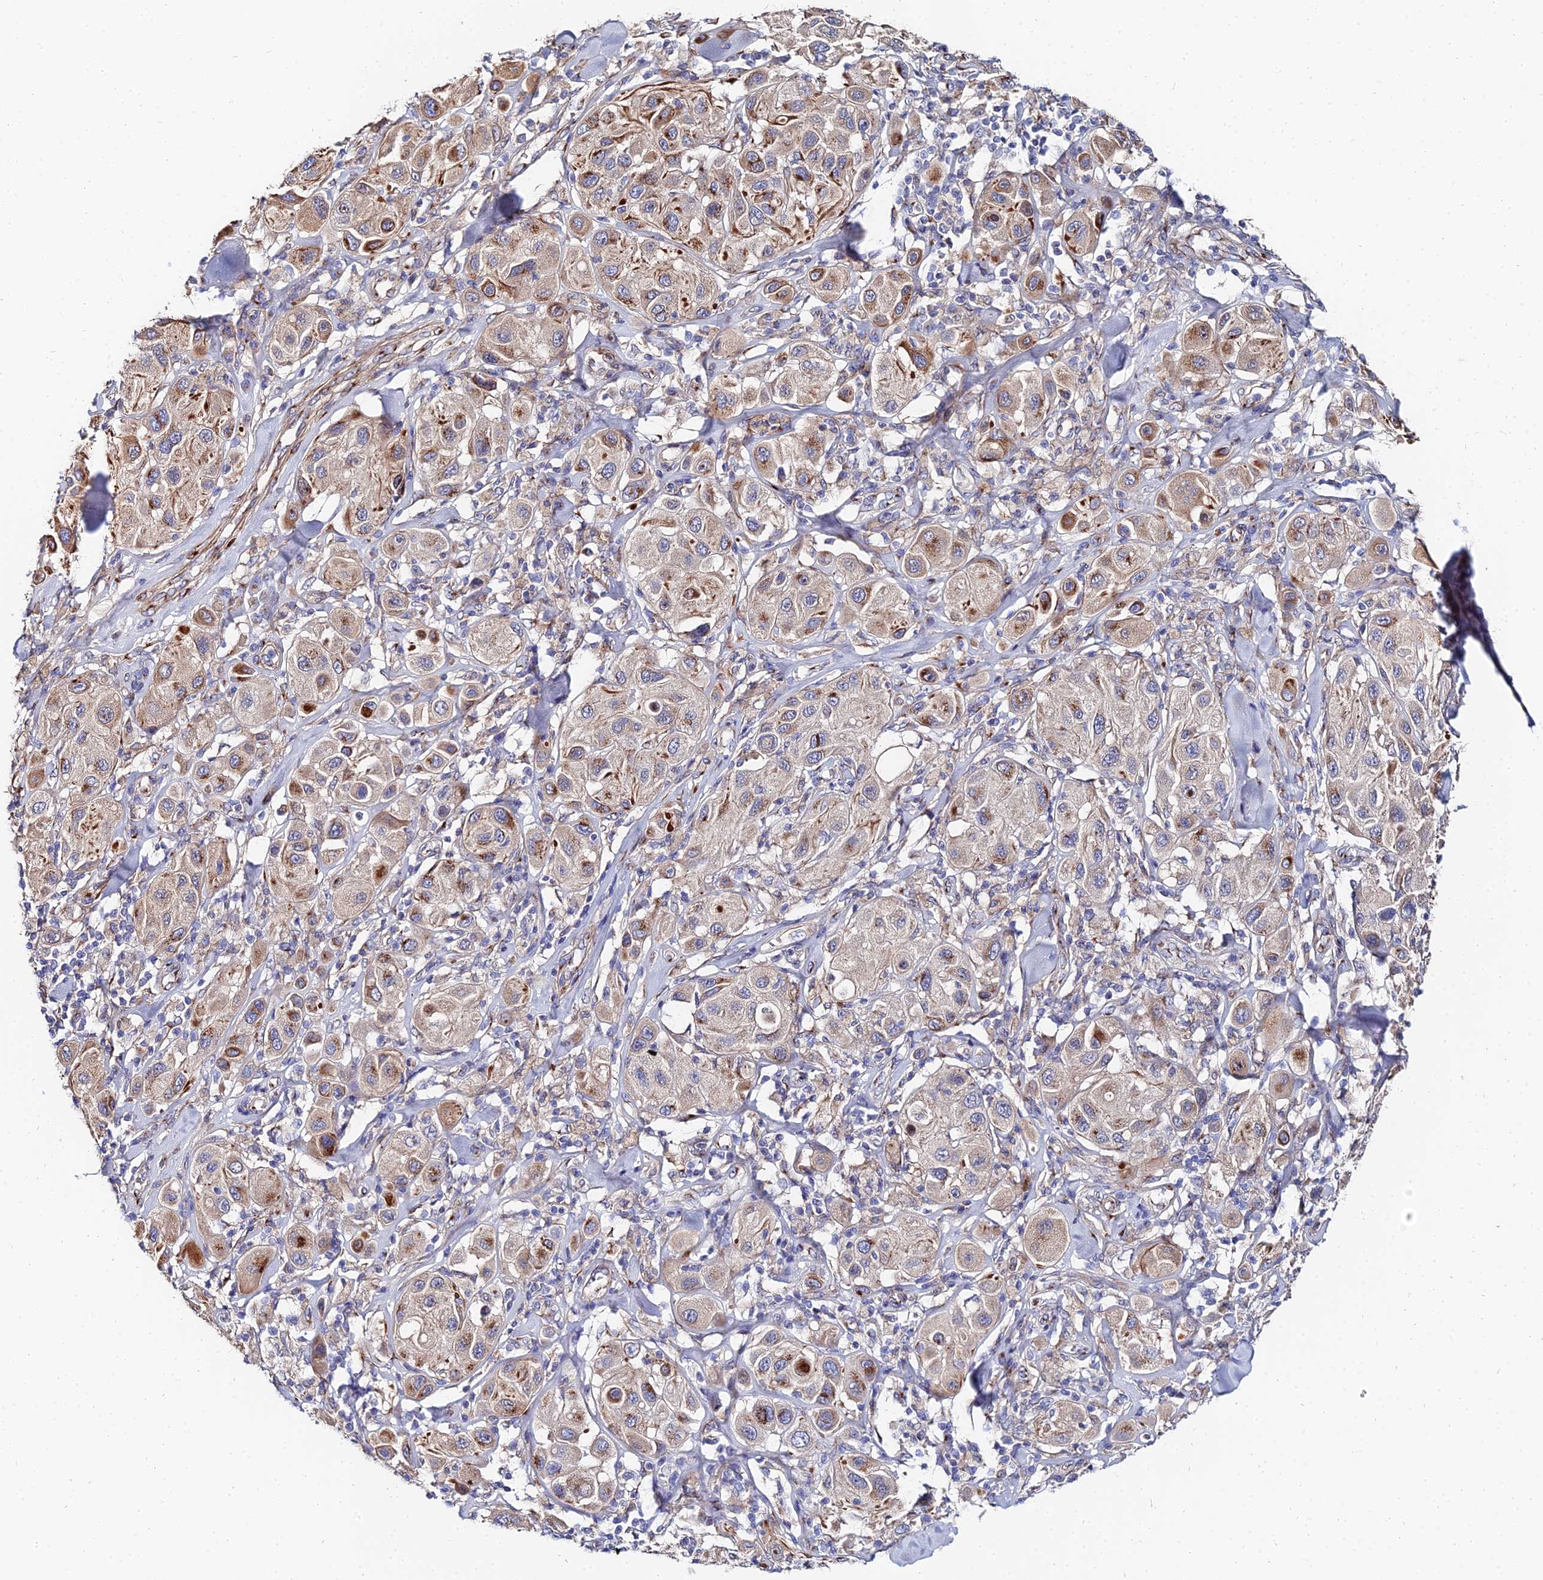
{"staining": {"intensity": "moderate", "quantity": "25%-75%", "location": "cytoplasmic/membranous"}, "tissue": "melanoma", "cell_type": "Tumor cells", "image_type": "cancer", "snomed": [{"axis": "morphology", "description": "Malignant melanoma, Metastatic site"}, {"axis": "topography", "description": "Skin"}], "caption": "Immunohistochemistry (IHC) histopathology image of neoplastic tissue: malignant melanoma (metastatic site) stained using immunohistochemistry (IHC) shows medium levels of moderate protein expression localized specifically in the cytoplasmic/membranous of tumor cells, appearing as a cytoplasmic/membranous brown color.", "gene": "BORCS8", "patient": {"sex": "male", "age": 41}}